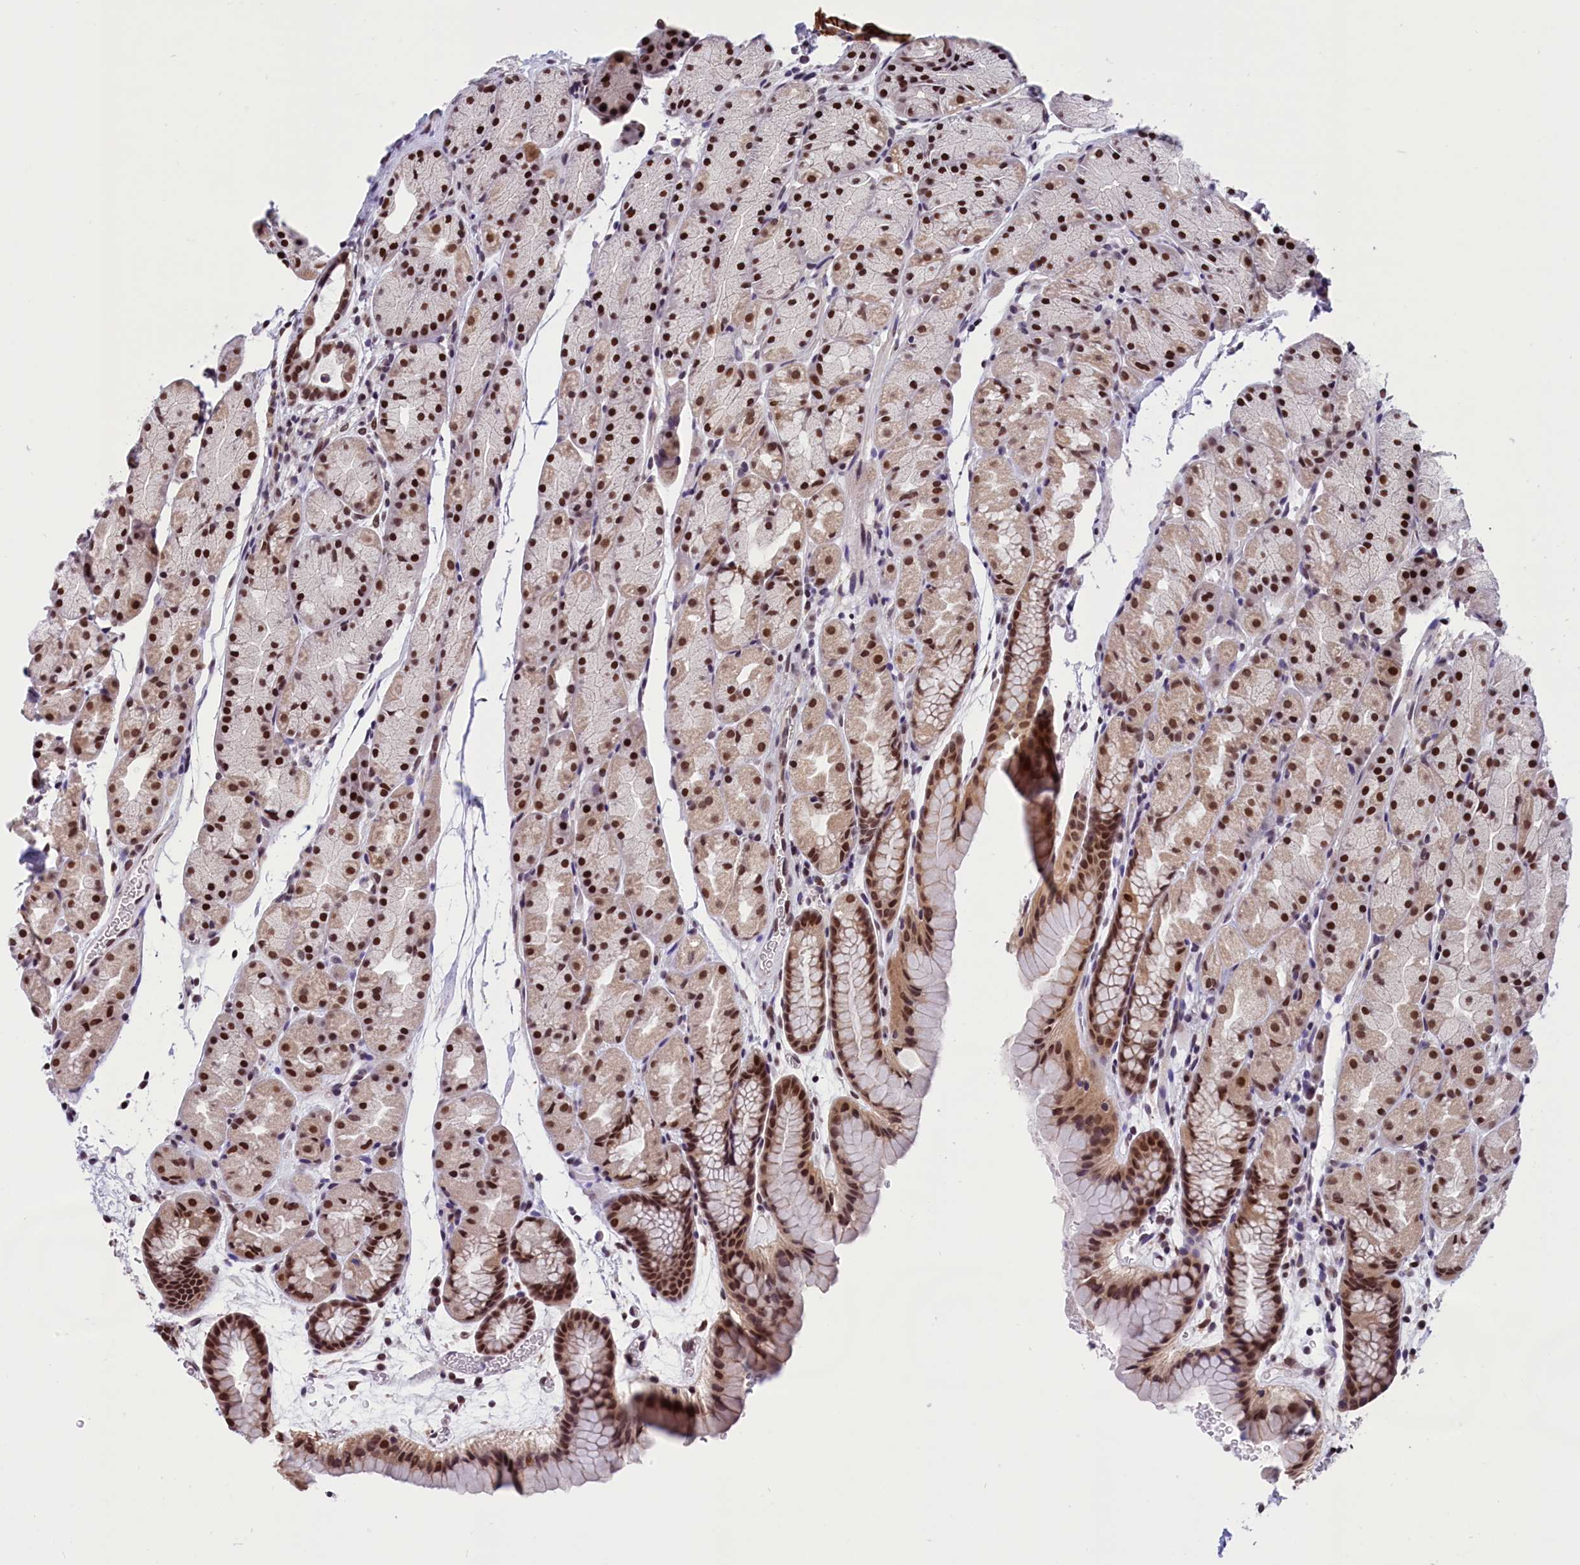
{"staining": {"intensity": "strong", "quantity": ">75%", "location": "nuclear"}, "tissue": "stomach", "cell_type": "Glandular cells", "image_type": "normal", "snomed": [{"axis": "morphology", "description": "Normal tissue, NOS"}, {"axis": "topography", "description": "Stomach, upper"}, {"axis": "topography", "description": "Stomach"}], "caption": "Glandular cells display strong nuclear expression in about >75% of cells in unremarkable stomach.", "gene": "CDYL2", "patient": {"sex": "male", "age": 47}}